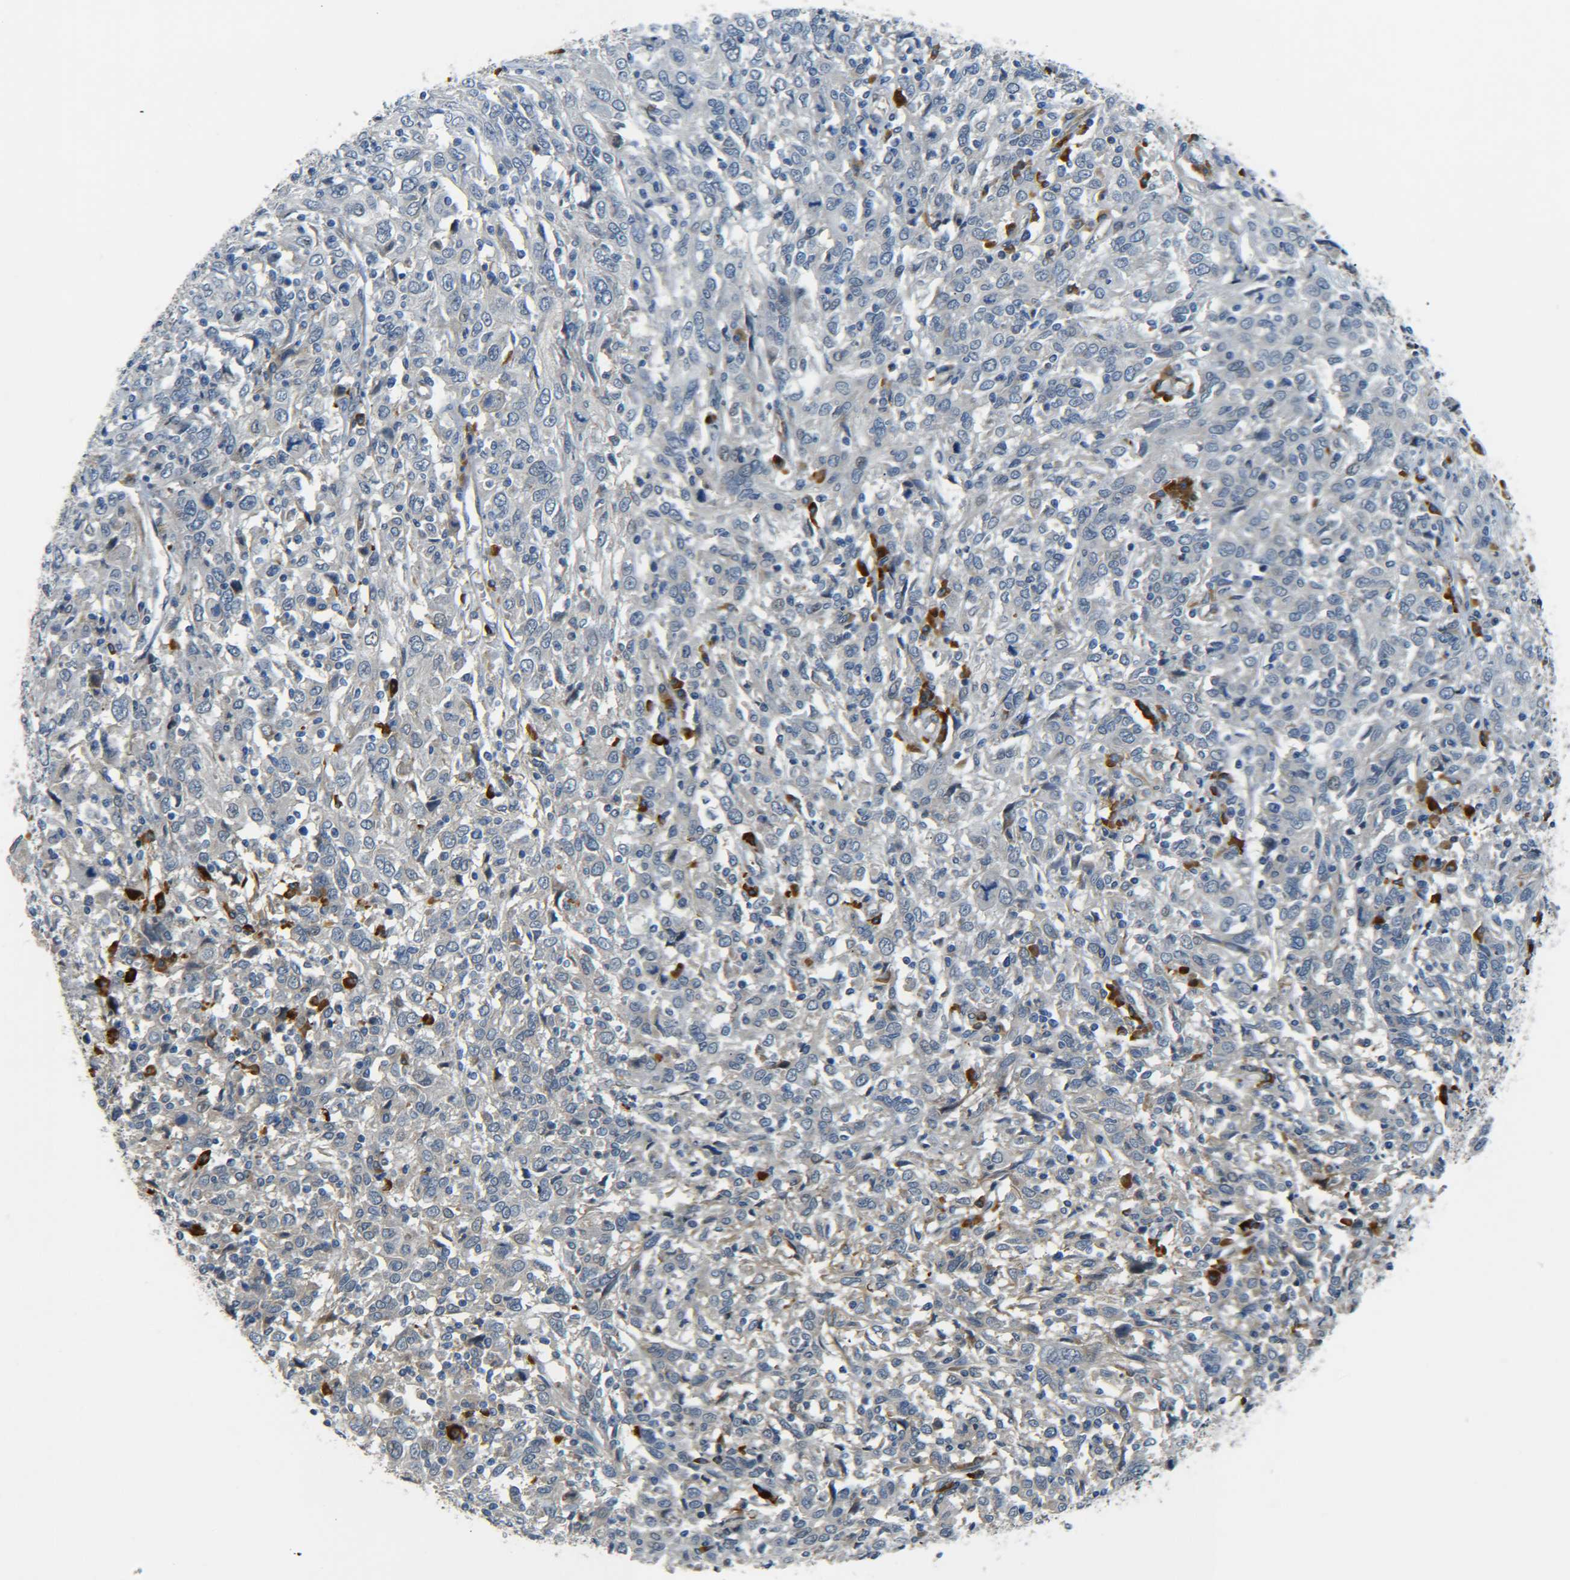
{"staining": {"intensity": "weak", "quantity": "<25%", "location": "cytoplasmic/membranous"}, "tissue": "cervical cancer", "cell_type": "Tumor cells", "image_type": "cancer", "snomed": [{"axis": "morphology", "description": "Squamous cell carcinoma, NOS"}, {"axis": "topography", "description": "Cervix"}], "caption": "A high-resolution image shows immunohistochemistry (IHC) staining of cervical cancer, which demonstrates no significant positivity in tumor cells.", "gene": "MEIS1", "patient": {"sex": "female", "age": 46}}